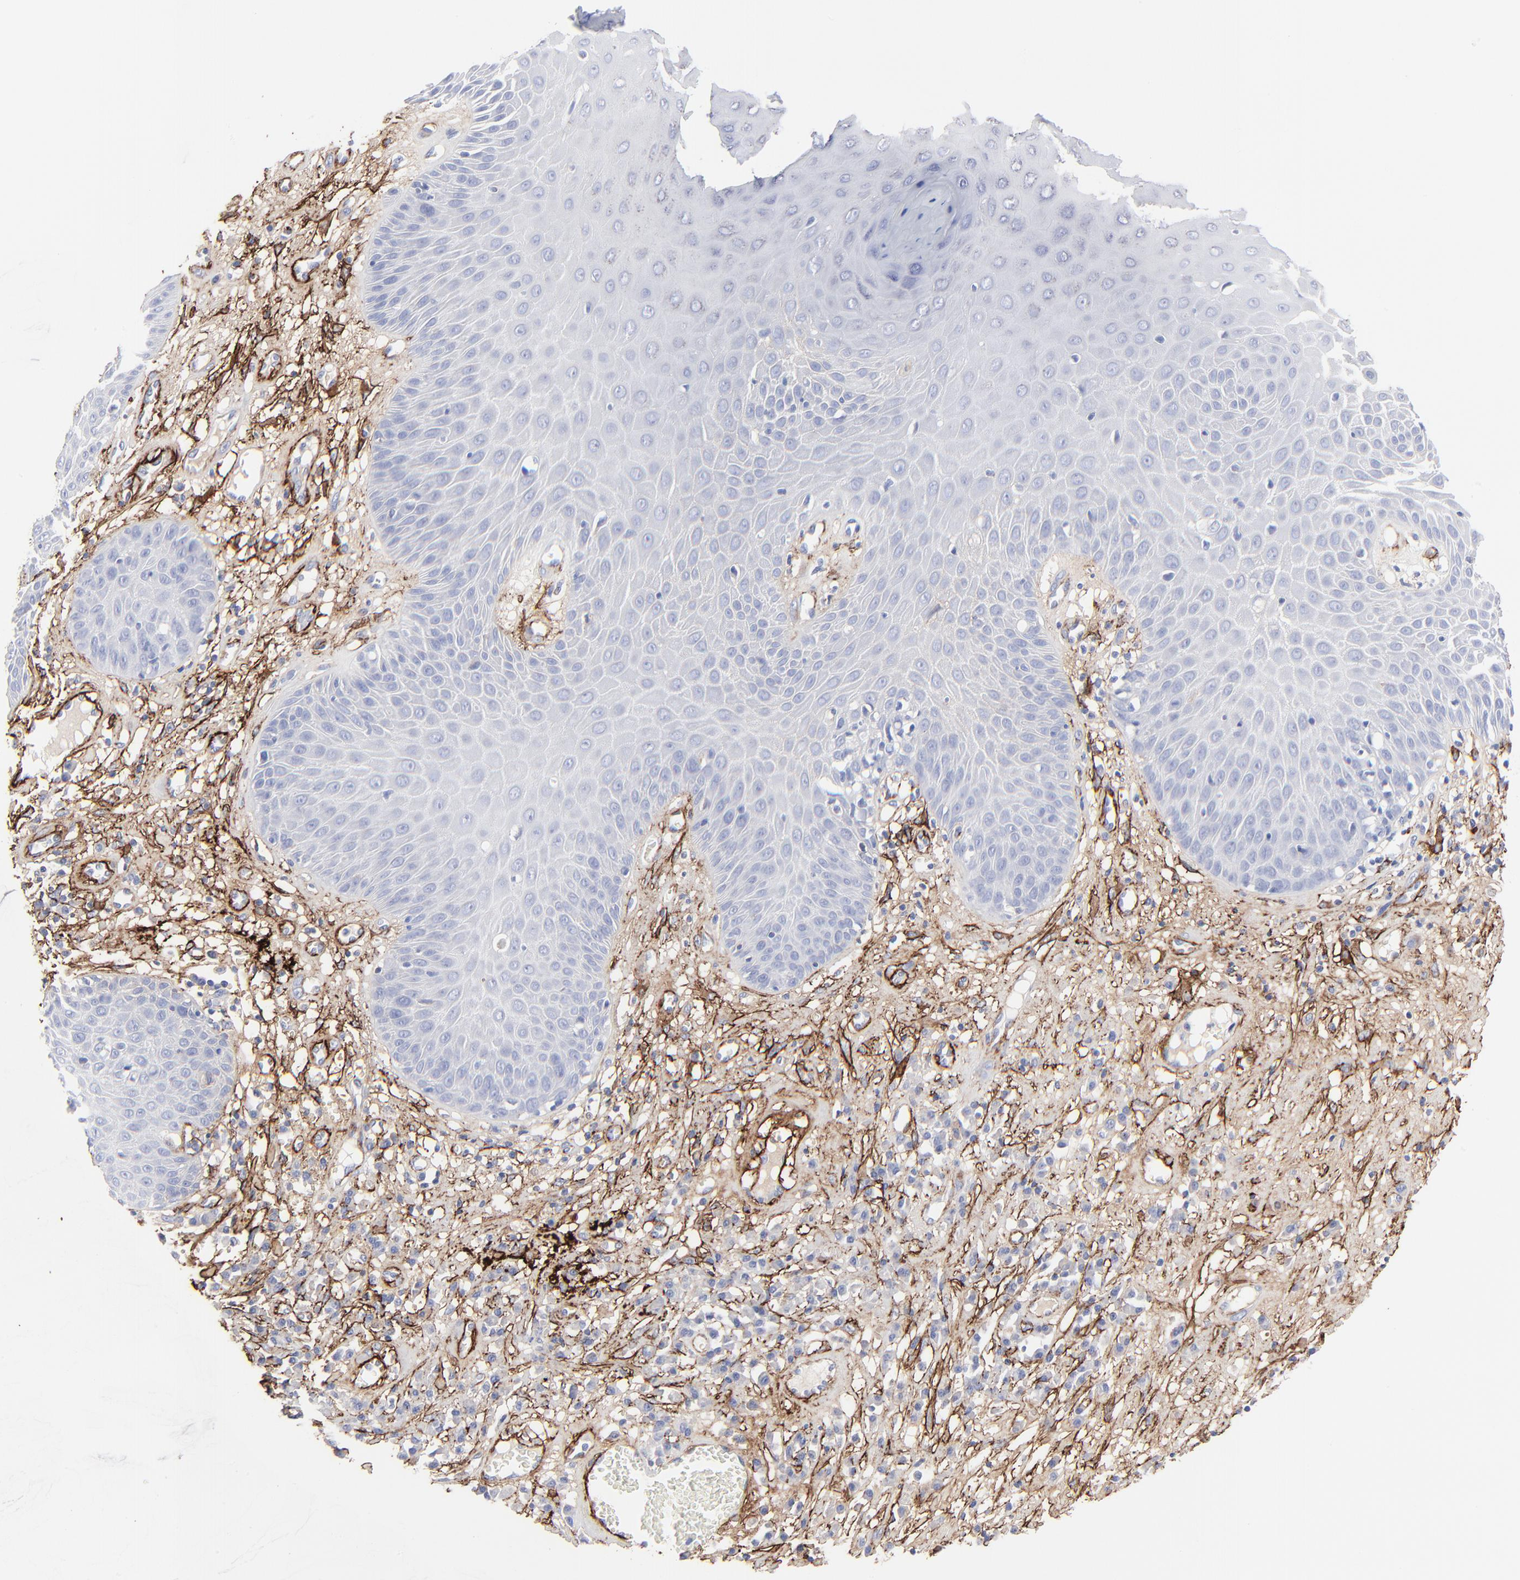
{"staining": {"intensity": "negative", "quantity": "none", "location": "none"}, "tissue": "skin cancer", "cell_type": "Tumor cells", "image_type": "cancer", "snomed": [{"axis": "morphology", "description": "Squamous cell carcinoma, NOS"}, {"axis": "topography", "description": "Skin"}], "caption": "Immunohistochemistry micrograph of neoplastic tissue: skin cancer (squamous cell carcinoma) stained with DAB displays no significant protein positivity in tumor cells. (Immunohistochemistry, brightfield microscopy, high magnification).", "gene": "FBLN2", "patient": {"sex": "male", "age": 65}}